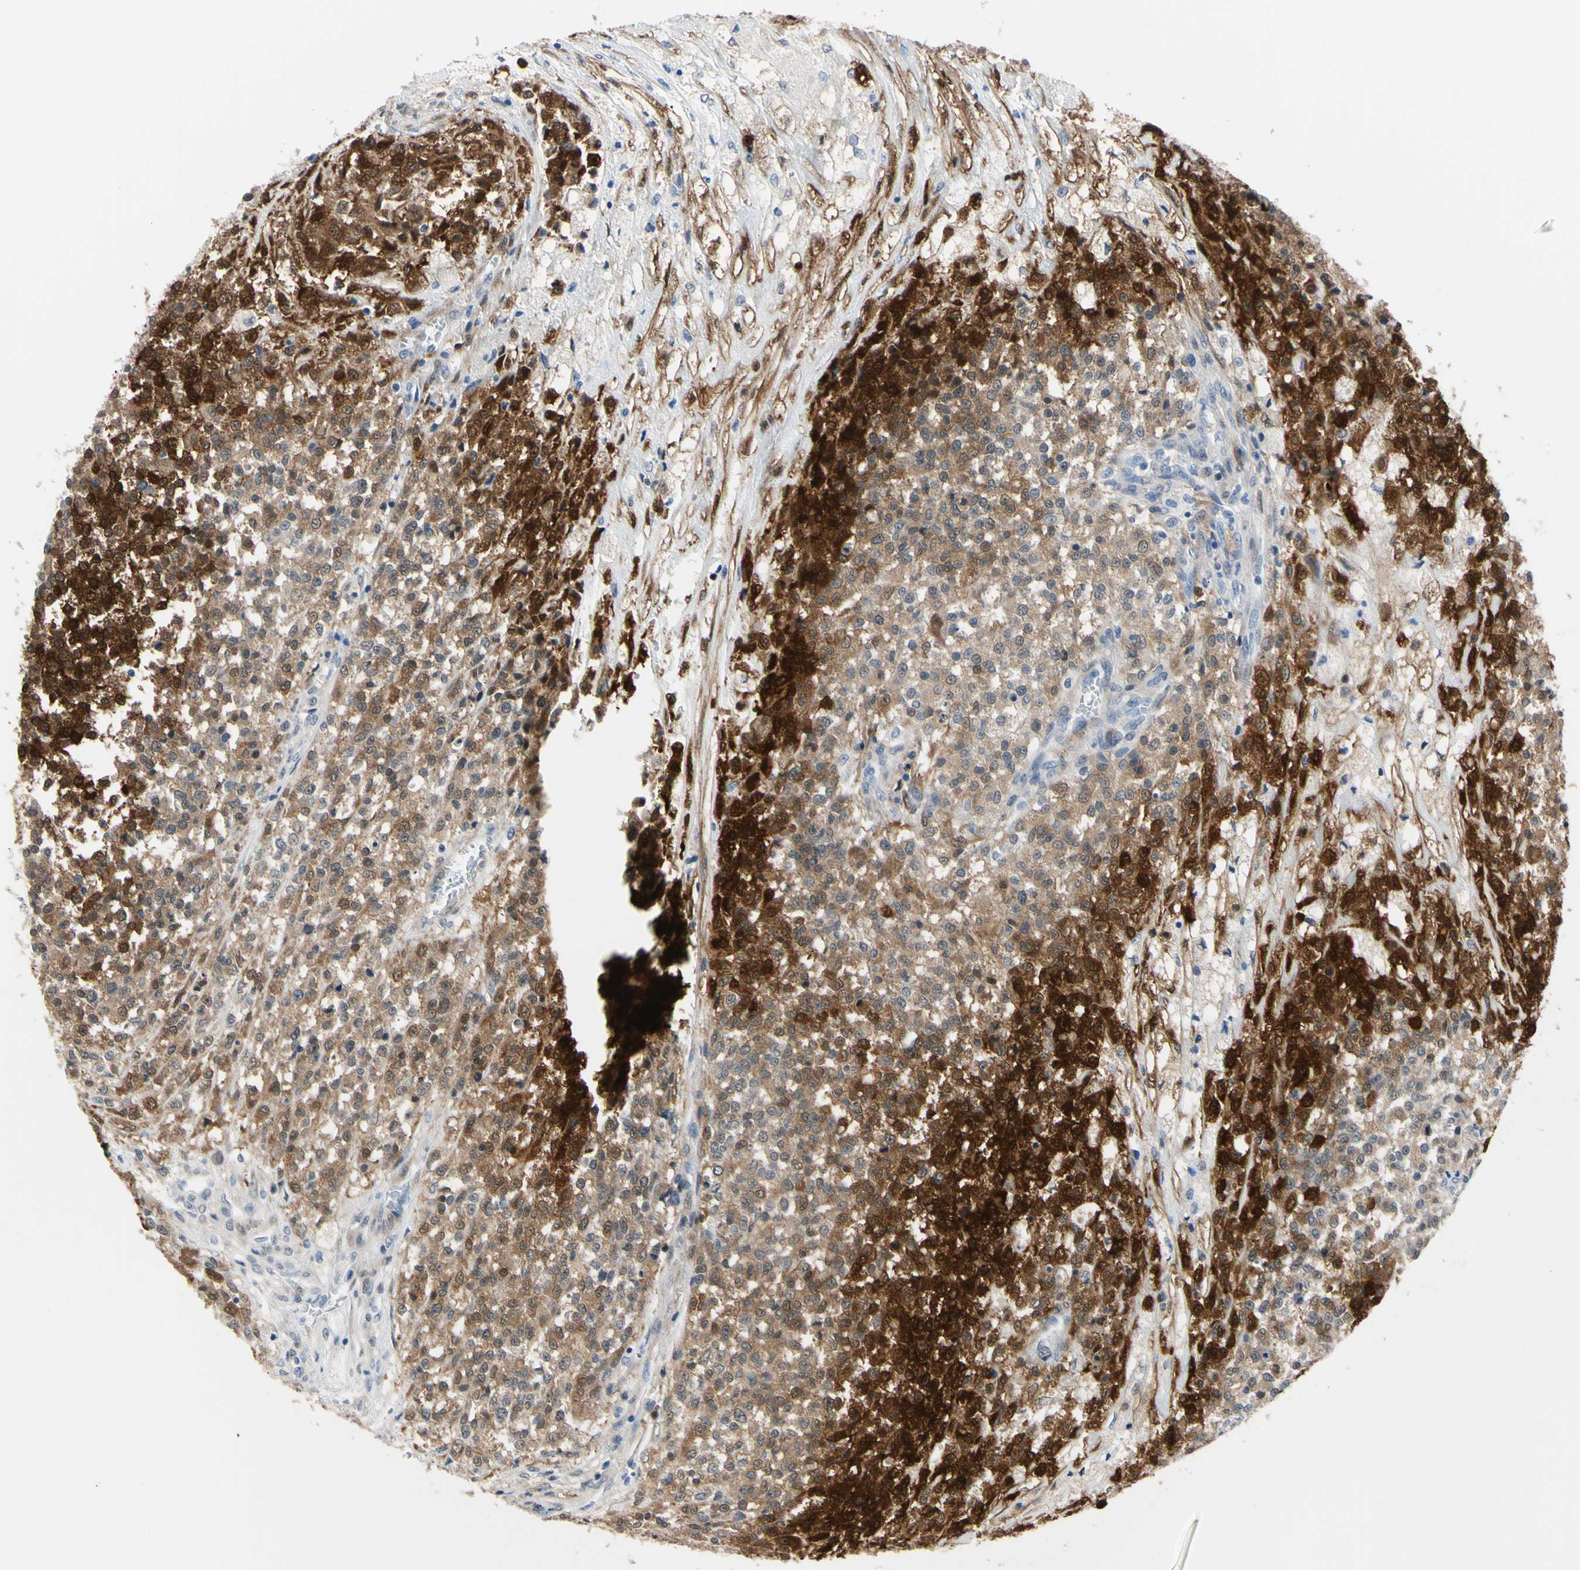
{"staining": {"intensity": "strong", "quantity": ">75%", "location": "cytoplasmic/membranous,nuclear"}, "tissue": "testis cancer", "cell_type": "Tumor cells", "image_type": "cancer", "snomed": [{"axis": "morphology", "description": "Seminoma, NOS"}, {"axis": "topography", "description": "Testis"}], "caption": "Protein staining shows strong cytoplasmic/membranous and nuclear expression in about >75% of tumor cells in testis seminoma.", "gene": "NOL3", "patient": {"sex": "male", "age": 59}}